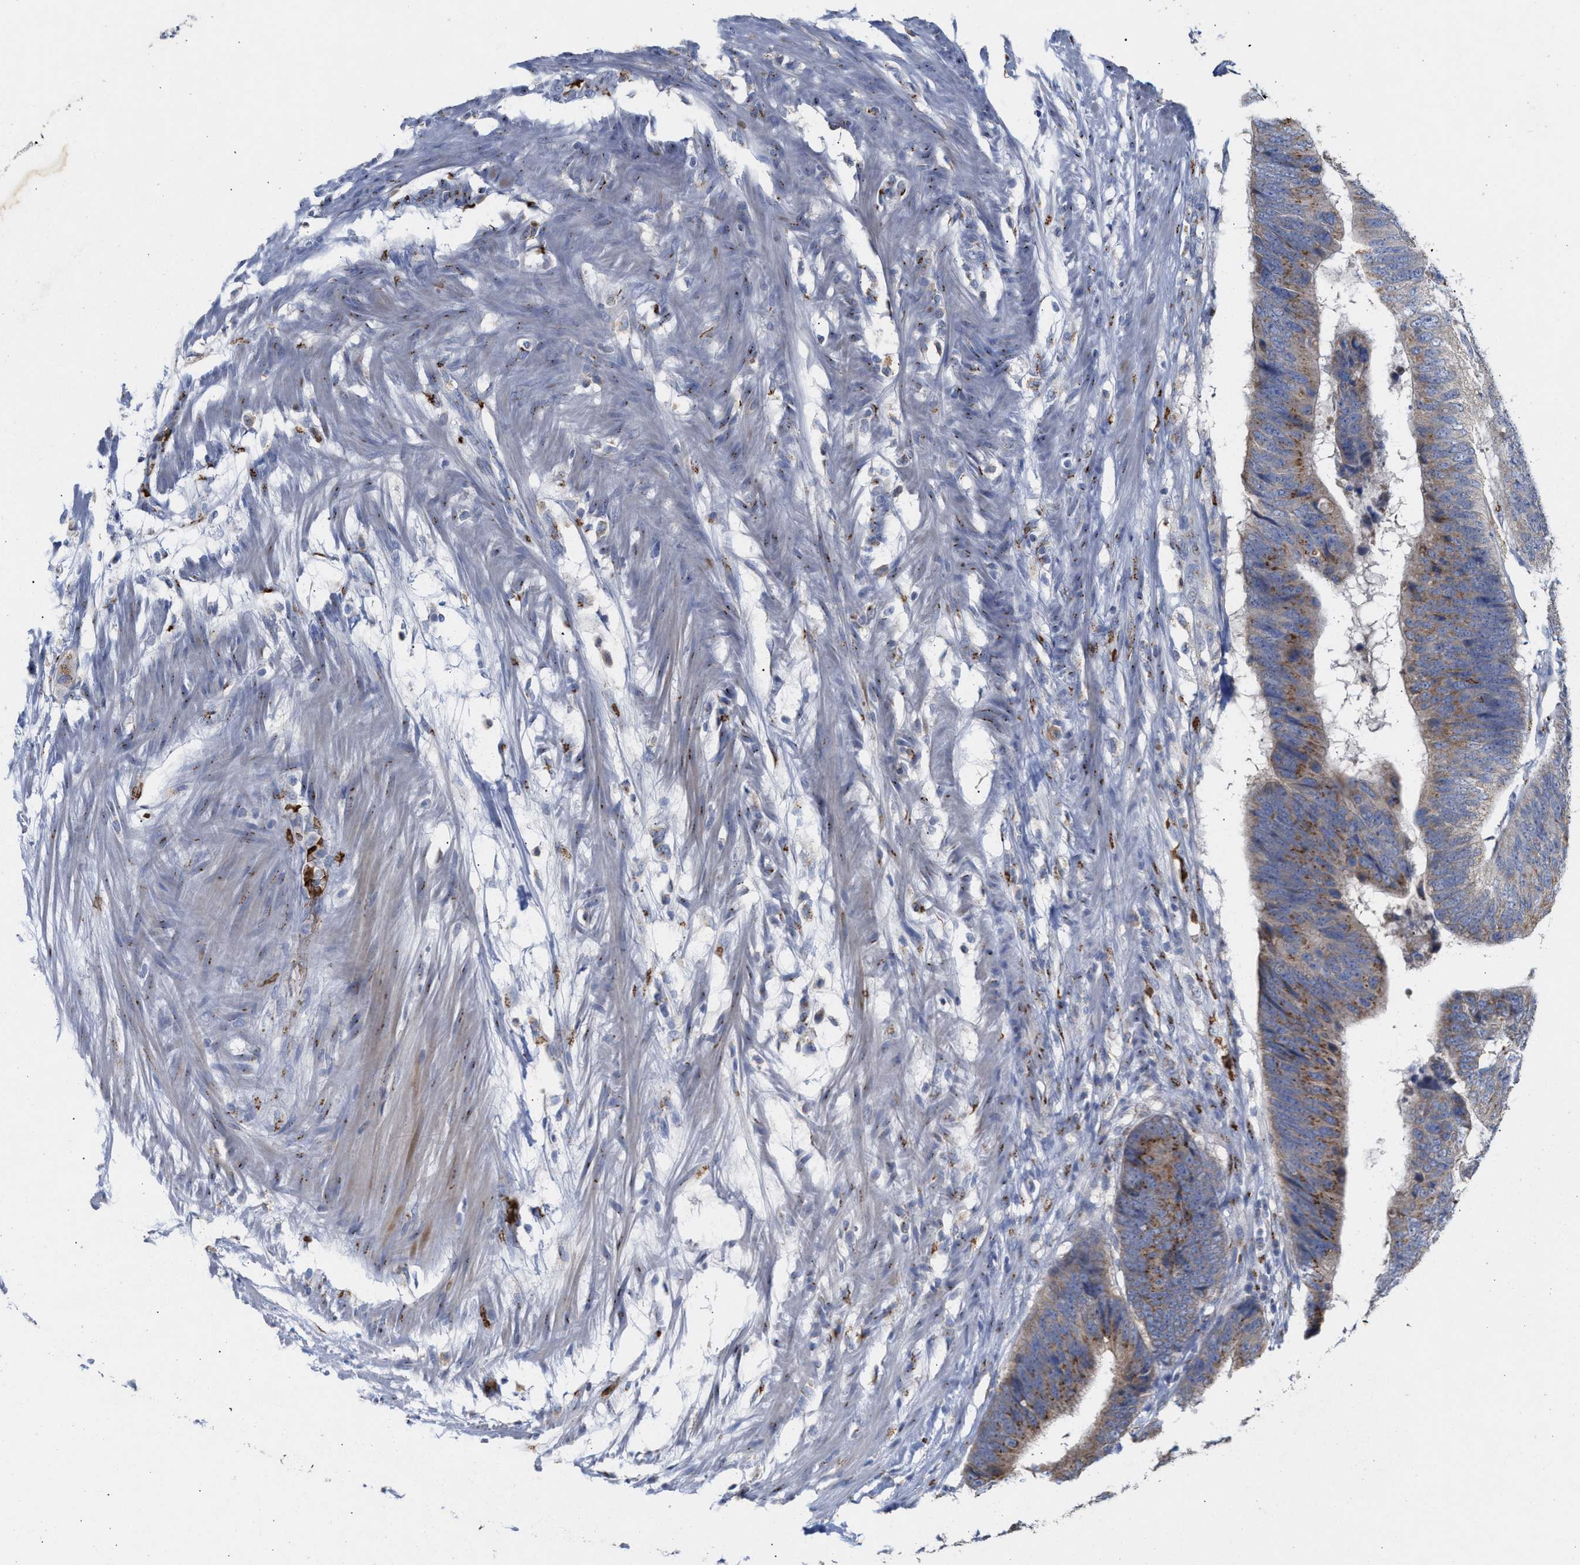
{"staining": {"intensity": "moderate", "quantity": ">75%", "location": "cytoplasmic/membranous"}, "tissue": "colorectal cancer", "cell_type": "Tumor cells", "image_type": "cancer", "snomed": [{"axis": "morphology", "description": "Adenocarcinoma, NOS"}, {"axis": "topography", "description": "Colon"}], "caption": "Colorectal cancer was stained to show a protein in brown. There is medium levels of moderate cytoplasmic/membranous positivity in about >75% of tumor cells.", "gene": "CCL2", "patient": {"sex": "male", "age": 56}}